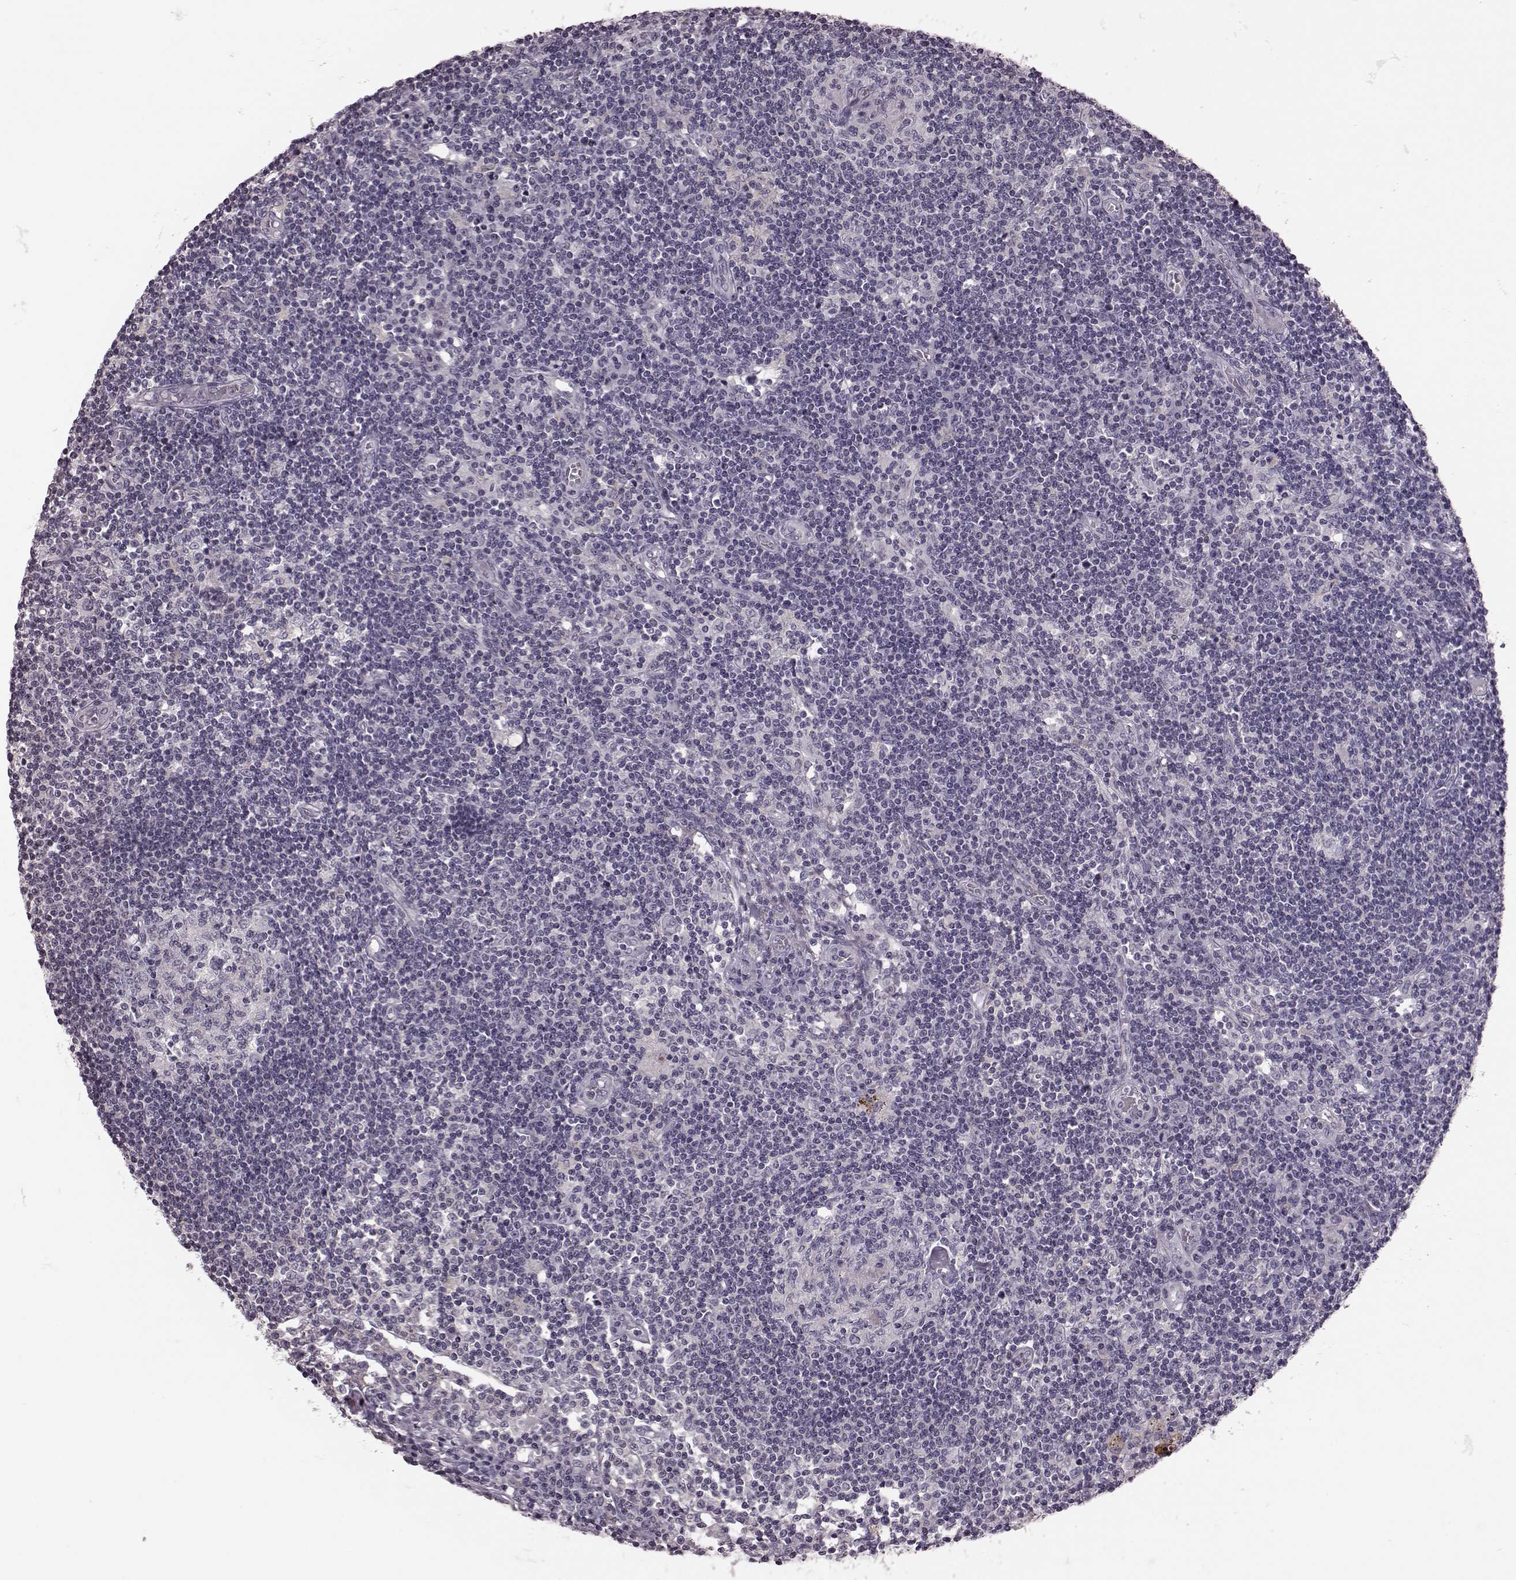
{"staining": {"intensity": "negative", "quantity": "none", "location": "none"}, "tissue": "lymph node", "cell_type": "Germinal center cells", "image_type": "normal", "snomed": [{"axis": "morphology", "description": "Normal tissue, NOS"}, {"axis": "topography", "description": "Lymph node"}], "caption": "IHC of normal human lymph node displays no staining in germinal center cells.", "gene": "CRYBA2", "patient": {"sex": "female", "age": 72}}